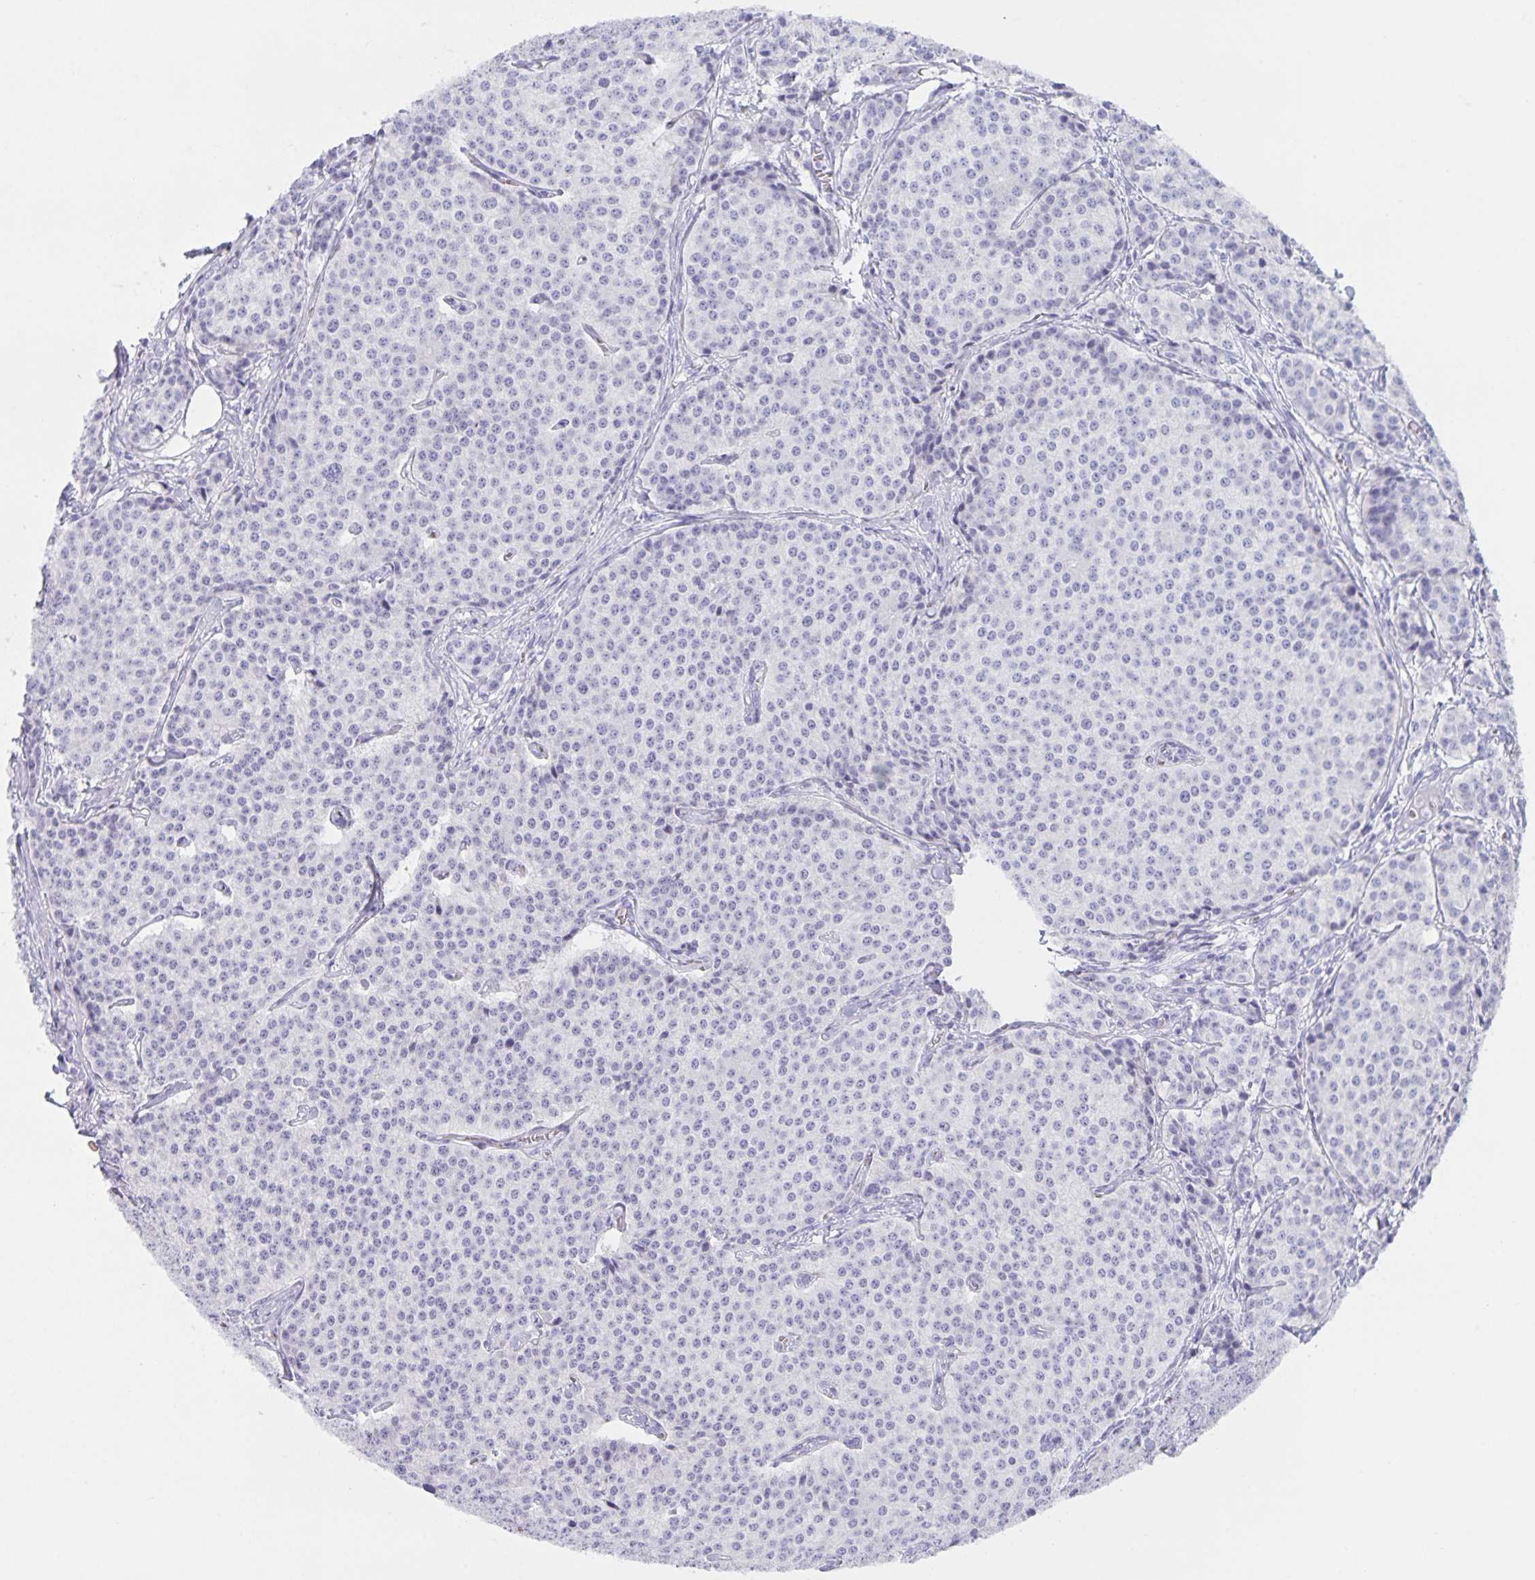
{"staining": {"intensity": "negative", "quantity": "none", "location": "none"}, "tissue": "carcinoid", "cell_type": "Tumor cells", "image_type": "cancer", "snomed": [{"axis": "morphology", "description": "Carcinoid, malignant, NOS"}, {"axis": "topography", "description": "Small intestine"}], "caption": "DAB (3,3'-diaminobenzidine) immunohistochemical staining of malignant carcinoid exhibits no significant positivity in tumor cells.", "gene": "AQP4", "patient": {"sex": "female", "age": 64}}